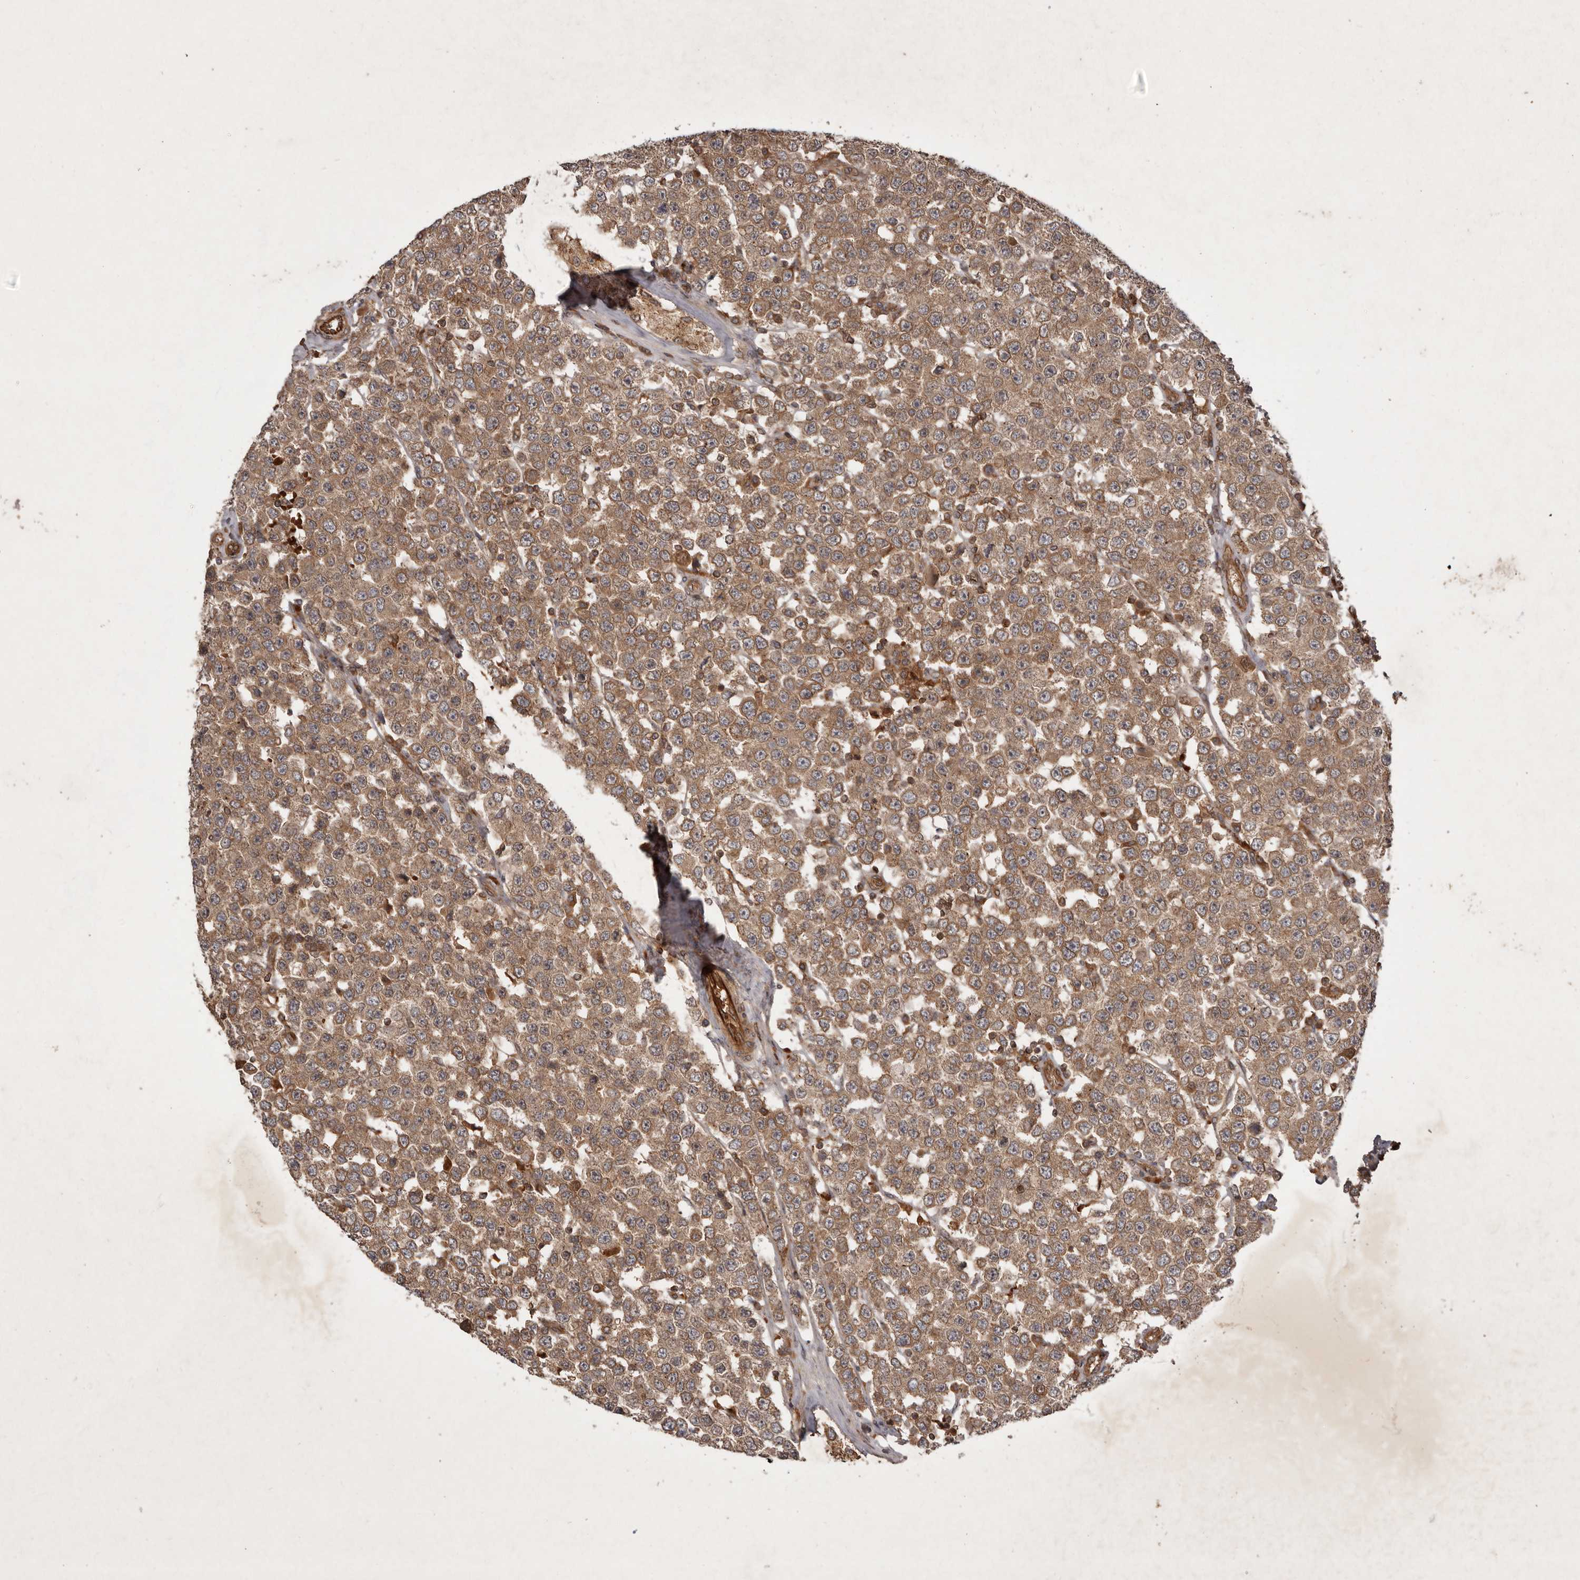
{"staining": {"intensity": "moderate", "quantity": ">75%", "location": "cytoplasmic/membranous"}, "tissue": "testis cancer", "cell_type": "Tumor cells", "image_type": "cancer", "snomed": [{"axis": "morphology", "description": "Seminoma, NOS"}, {"axis": "topography", "description": "Testis"}], "caption": "An image of testis seminoma stained for a protein exhibits moderate cytoplasmic/membranous brown staining in tumor cells. (IHC, brightfield microscopy, high magnification).", "gene": "STK36", "patient": {"sex": "male", "age": 28}}